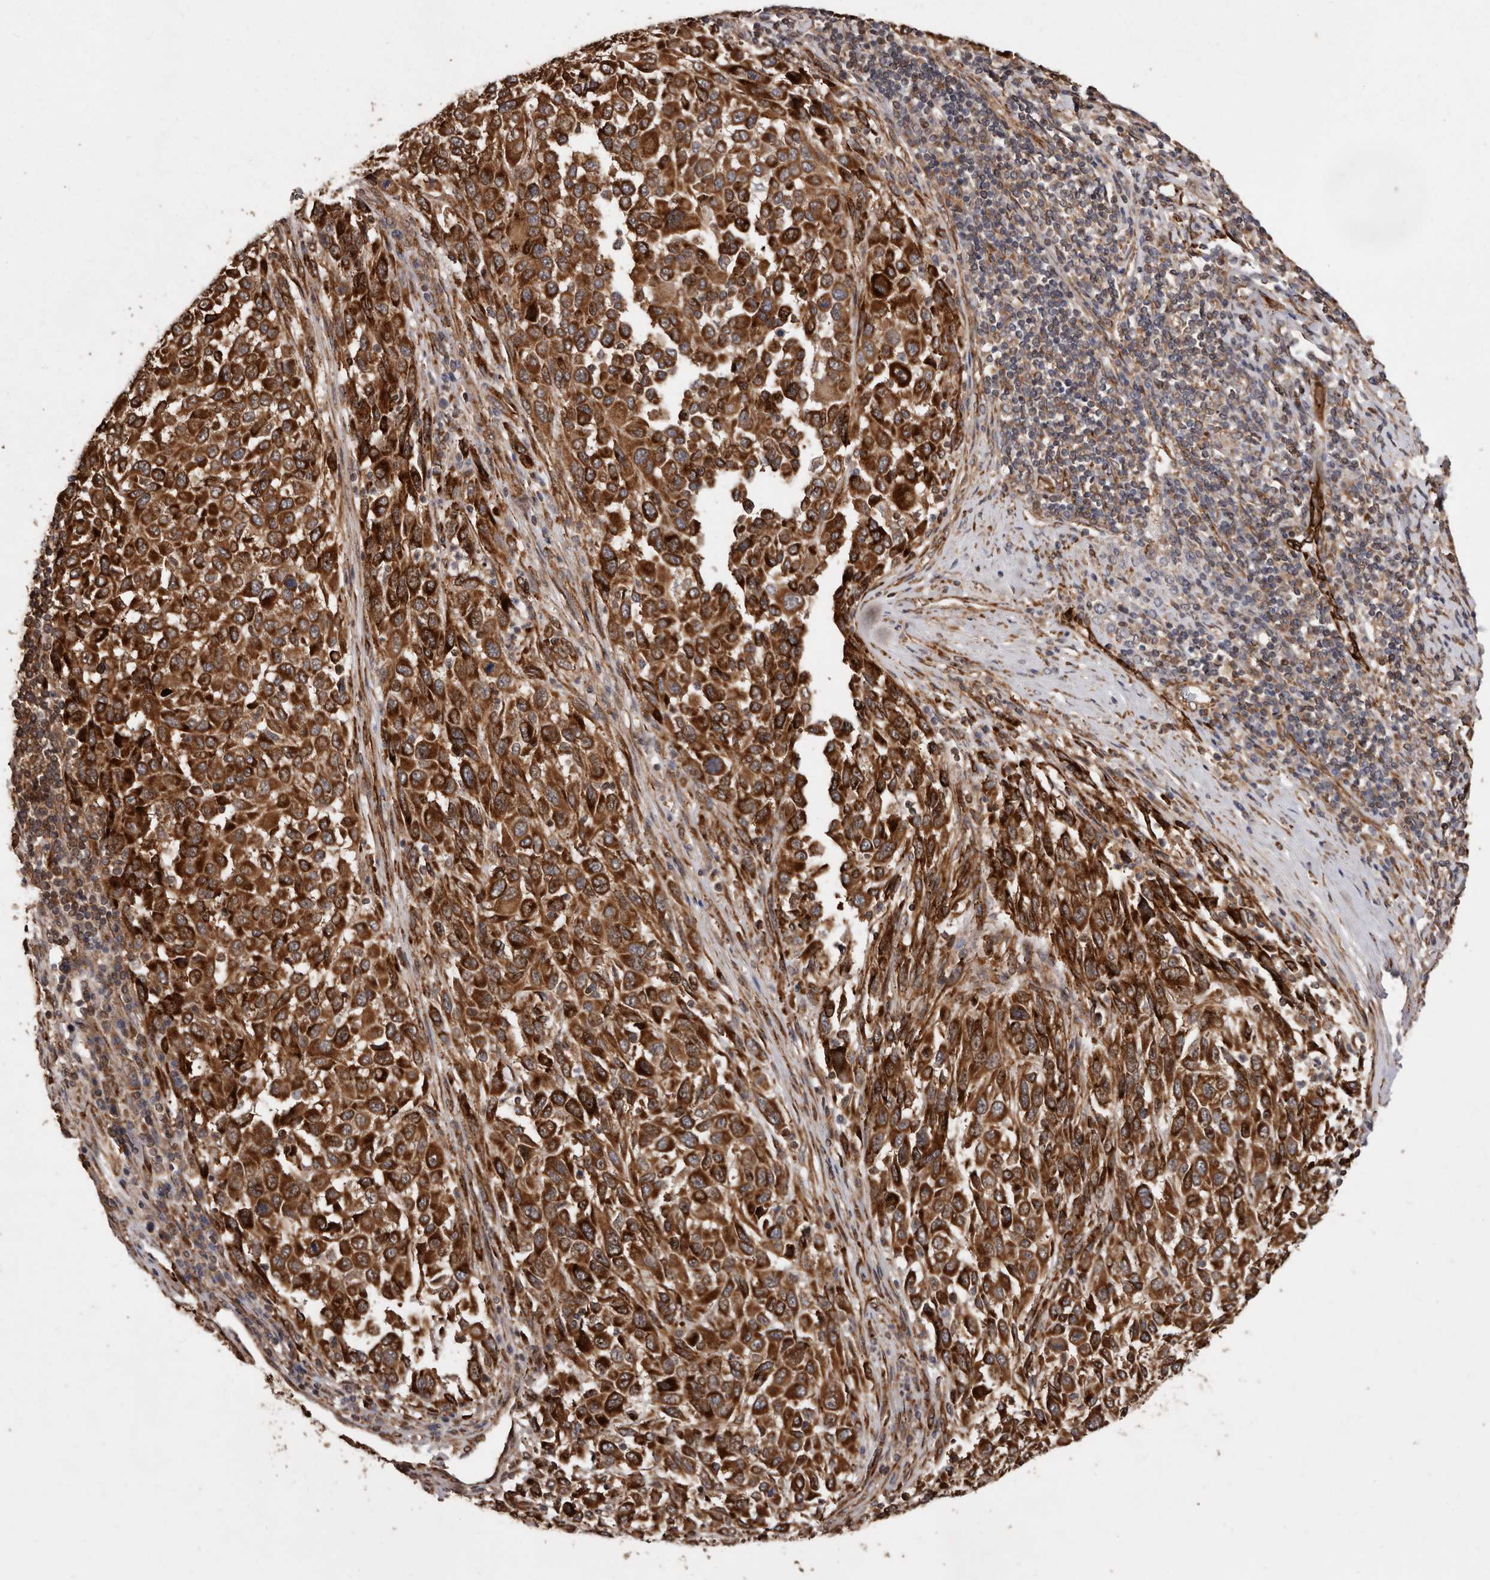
{"staining": {"intensity": "strong", "quantity": ">75%", "location": "cytoplasmic/membranous"}, "tissue": "melanoma", "cell_type": "Tumor cells", "image_type": "cancer", "snomed": [{"axis": "morphology", "description": "Malignant melanoma, Metastatic site"}, {"axis": "topography", "description": "Lymph node"}], "caption": "Brown immunohistochemical staining in human melanoma displays strong cytoplasmic/membranous expression in approximately >75% of tumor cells.", "gene": "FLAD1", "patient": {"sex": "male", "age": 61}}